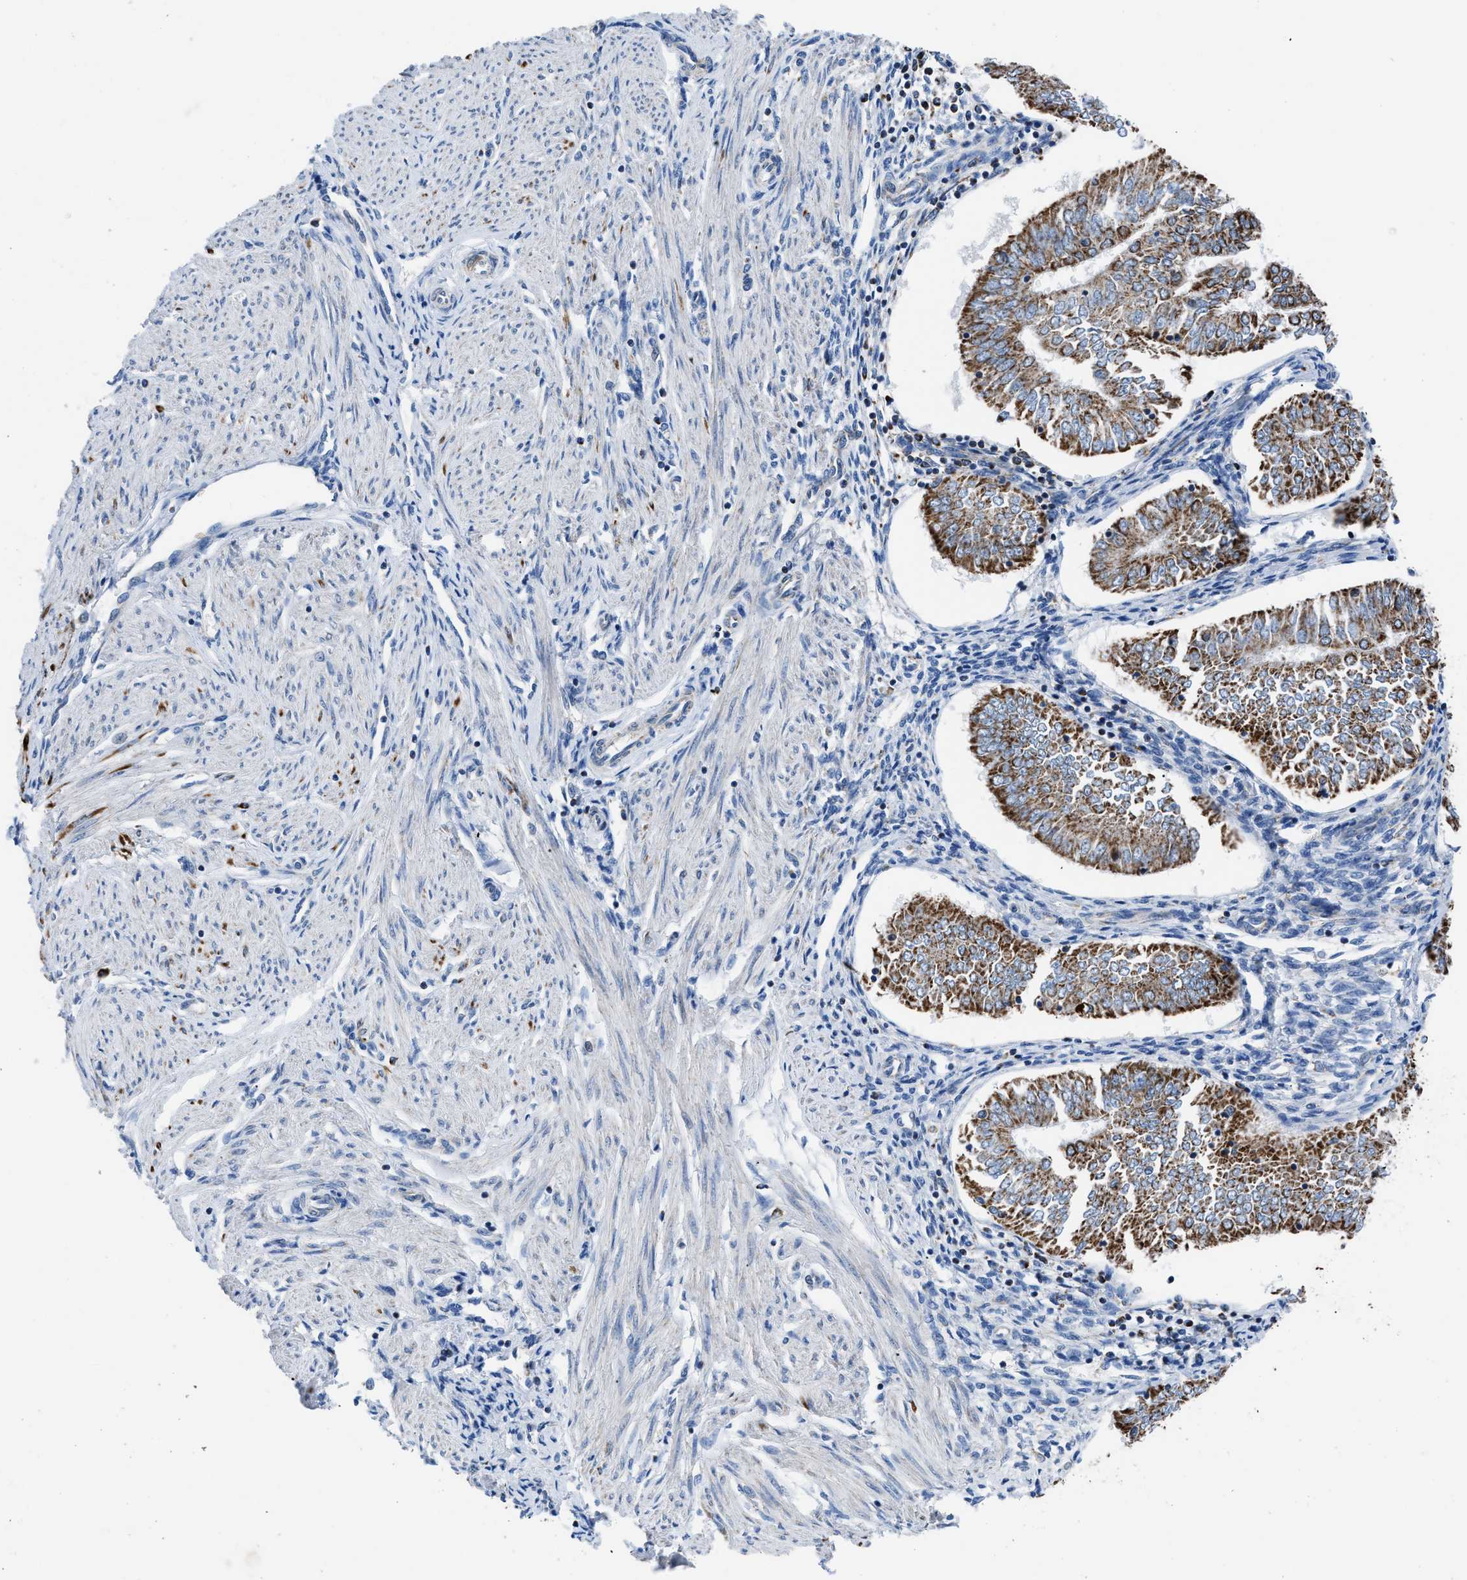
{"staining": {"intensity": "strong", "quantity": ">75%", "location": "cytoplasmic/membranous"}, "tissue": "endometrial cancer", "cell_type": "Tumor cells", "image_type": "cancer", "snomed": [{"axis": "morphology", "description": "Adenocarcinoma, NOS"}, {"axis": "topography", "description": "Endometrium"}], "caption": "The histopathology image reveals immunohistochemical staining of endometrial cancer. There is strong cytoplasmic/membranous staining is identified in approximately >75% of tumor cells.", "gene": "ZDHHC3", "patient": {"sex": "female", "age": 53}}